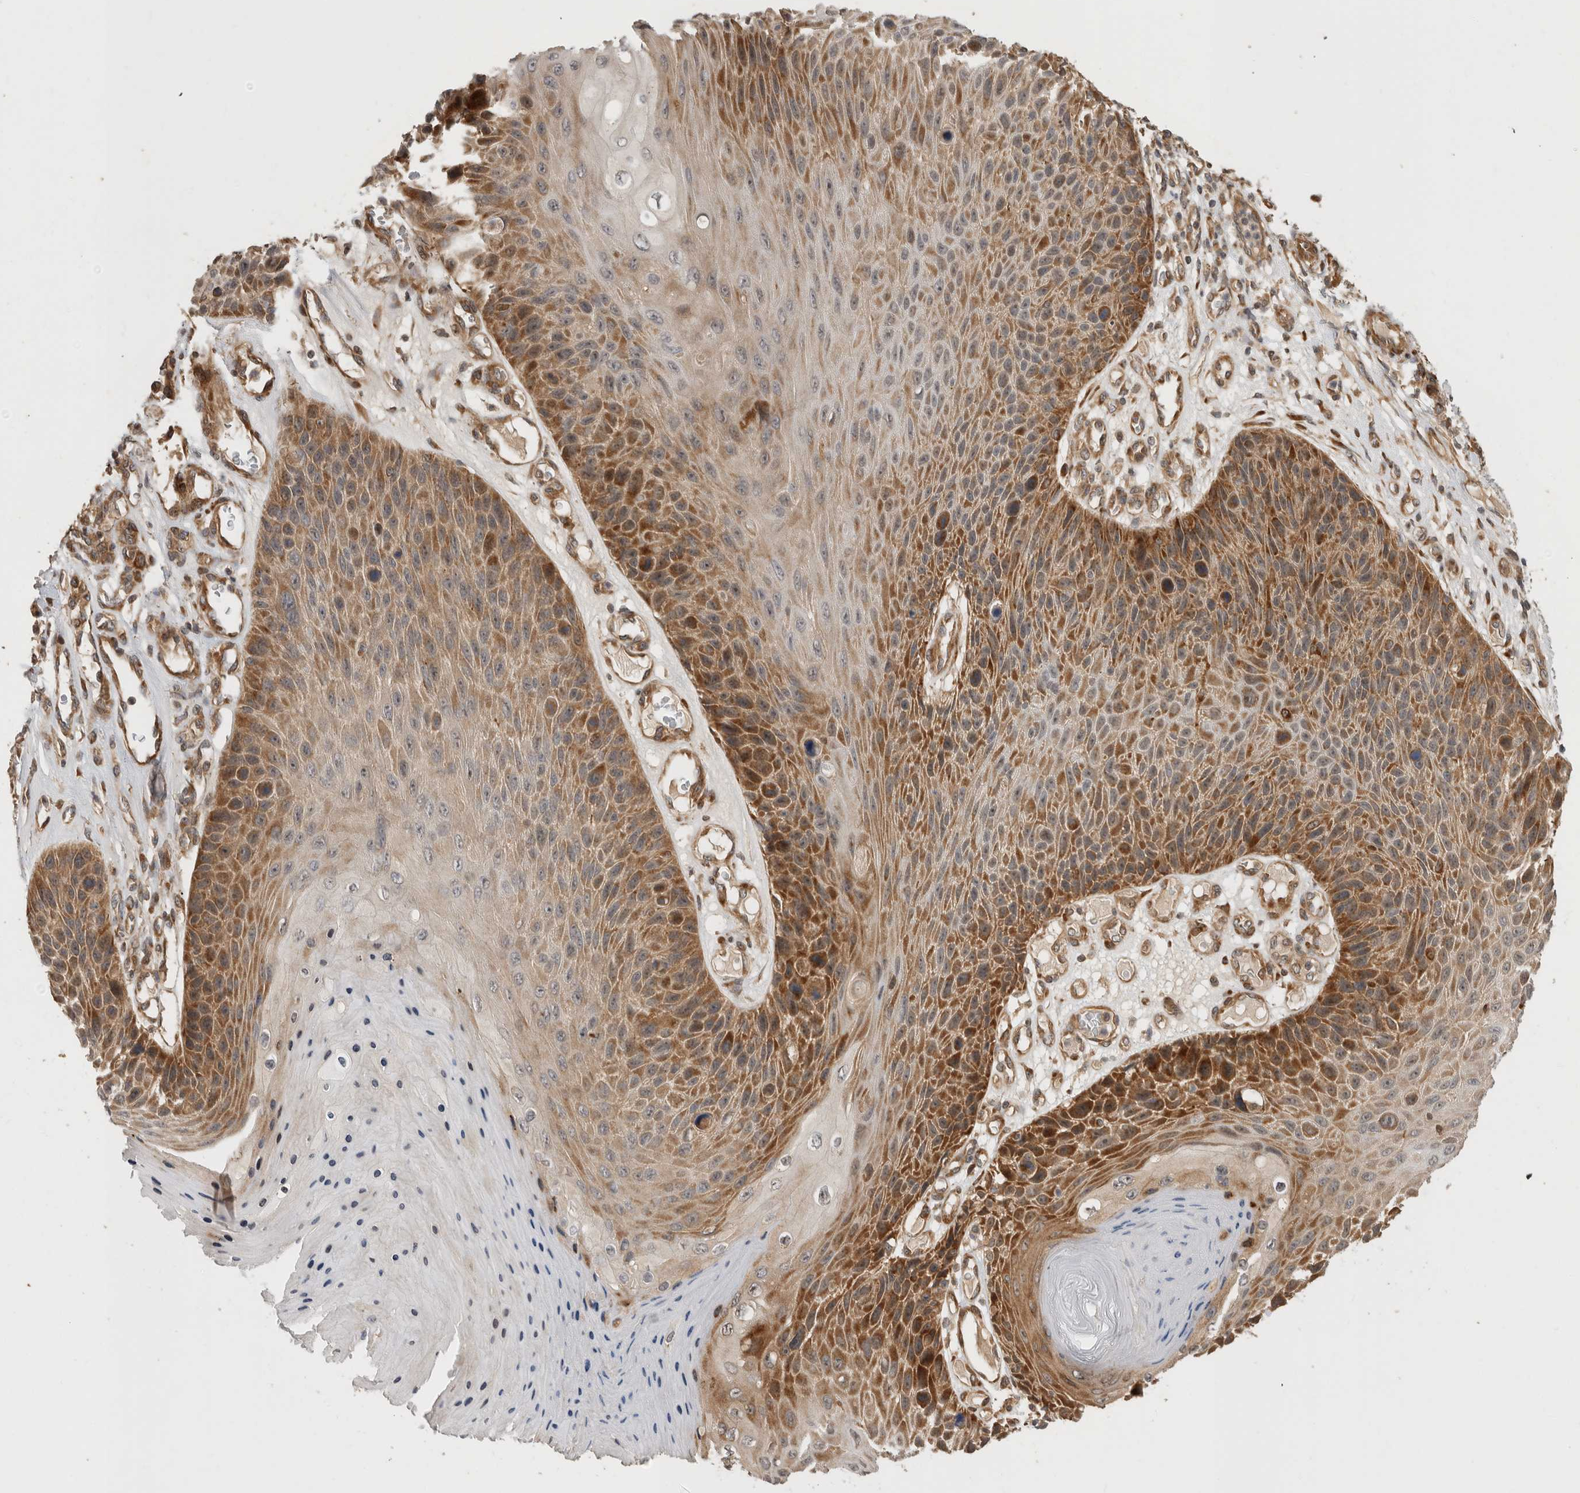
{"staining": {"intensity": "moderate", "quantity": ">75%", "location": "cytoplasmic/membranous"}, "tissue": "skin cancer", "cell_type": "Tumor cells", "image_type": "cancer", "snomed": [{"axis": "morphology", "description": "Squamous cell carcinoma, NOS"}, {"axis": "topography", "description": "Skin"}], "caption": "Immunohistochemistry (IHC) image of neoplastic tissue: human squamous cell carcinoma (skin) stained using immunohistochemistry shows medium levels of moderate protein expression localized specifically in the cytoplasmic/membranous of tumor cells, appearing as a cytoplasmic/membranous brown color.", "gene": "PCDHB15", "patient": {"sex": "female", "age": 88}}